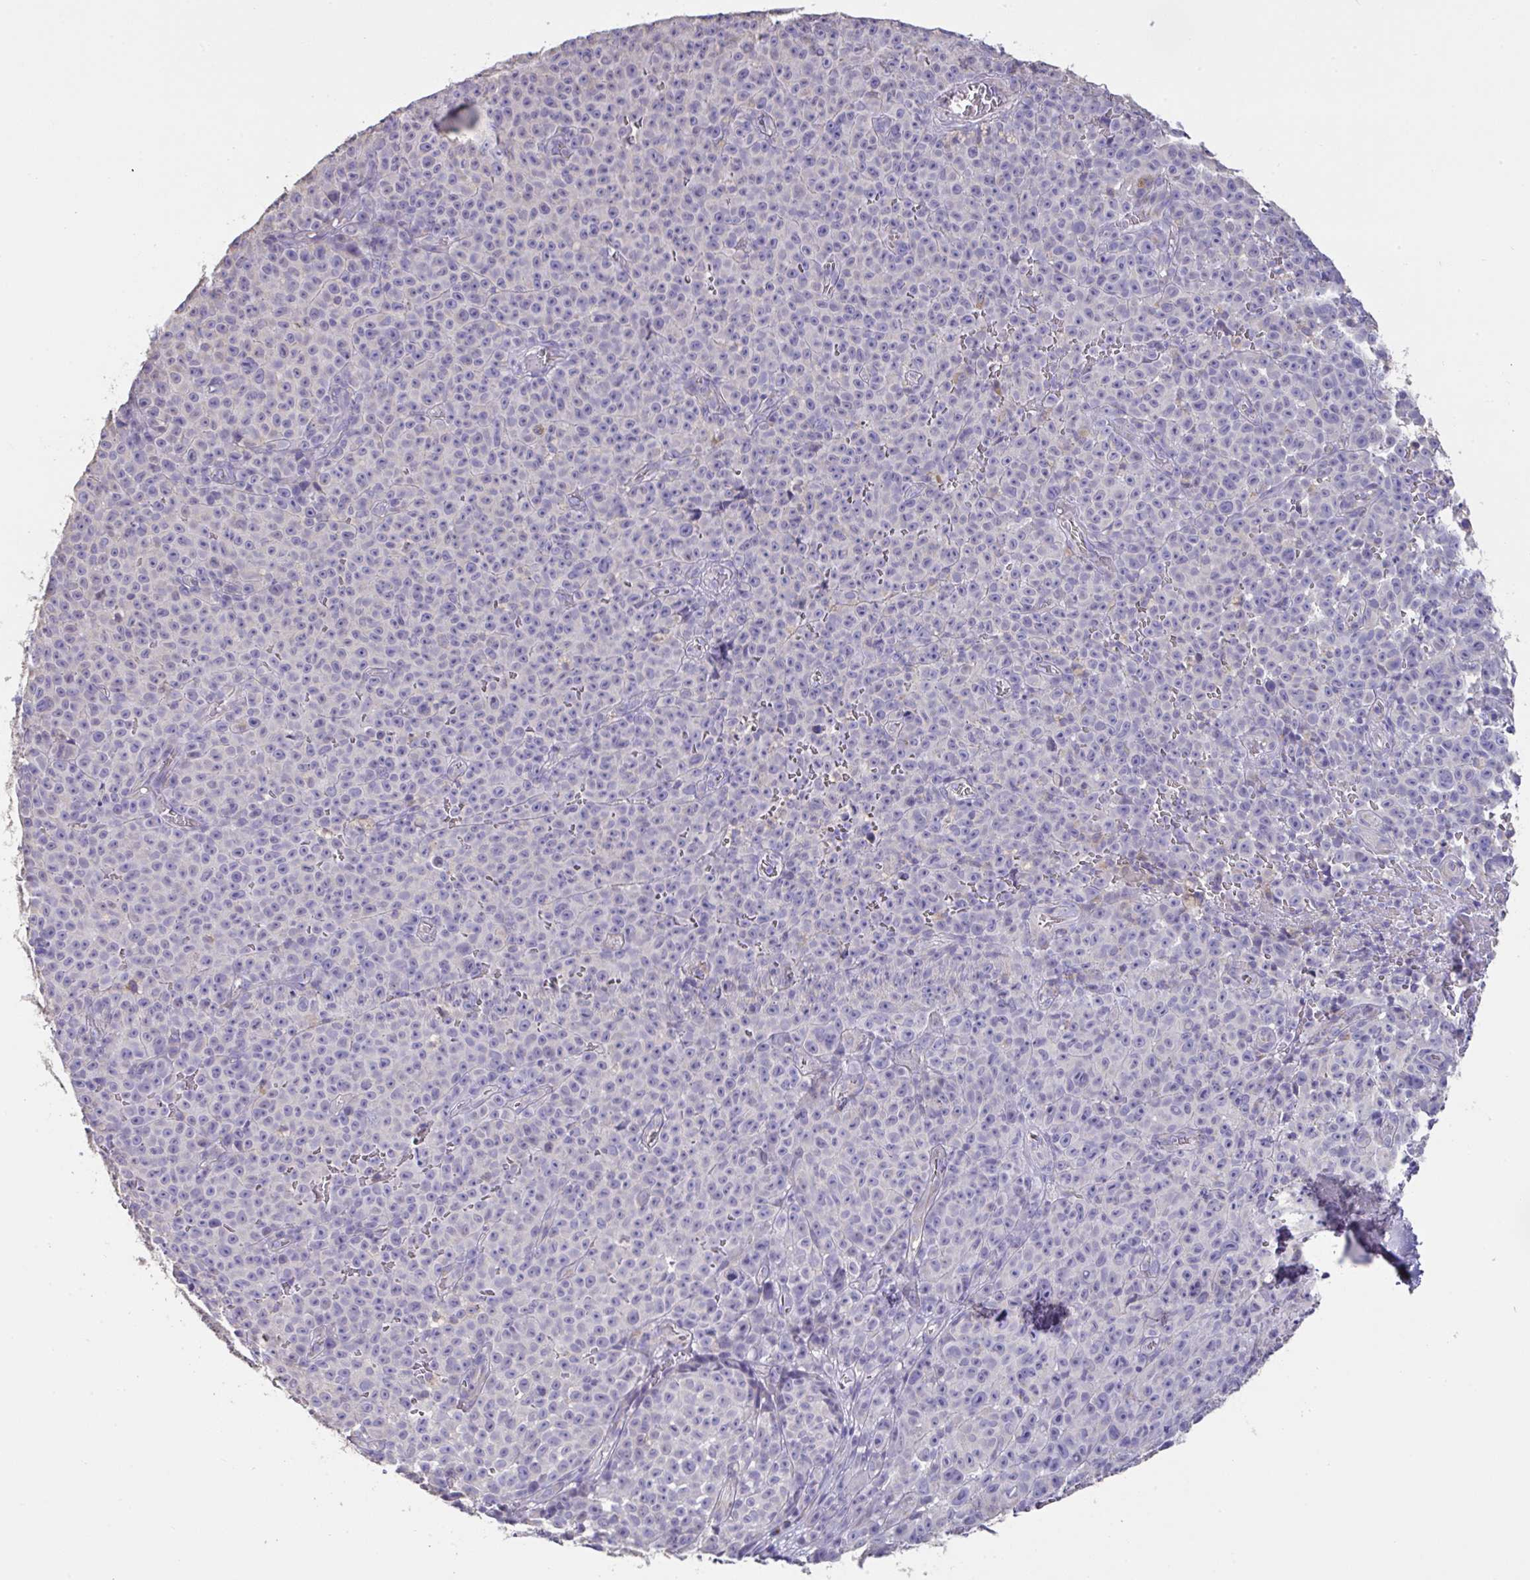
{"staining": {"intensity": "negative", "quantity": "none", "location": "none"}, "tissue": "melanoma", "cell_type": "Tumor cells", "image_type": "cancer", "snomed": [{"axis": "morphology", "description": "Malignant melanoma, NOS"}, {"axis": "topography", "description": "Skin"}], "caption": "Protein analysis of malignant melanoma displays no significant staining in tumor cells. (Brightfield microscopy of DAB (3,3'-diaminobenzidine) immunohistochemistry at high magnification).", "gene": "DOK7", "patient": {"sex": "female", "age": 82}}